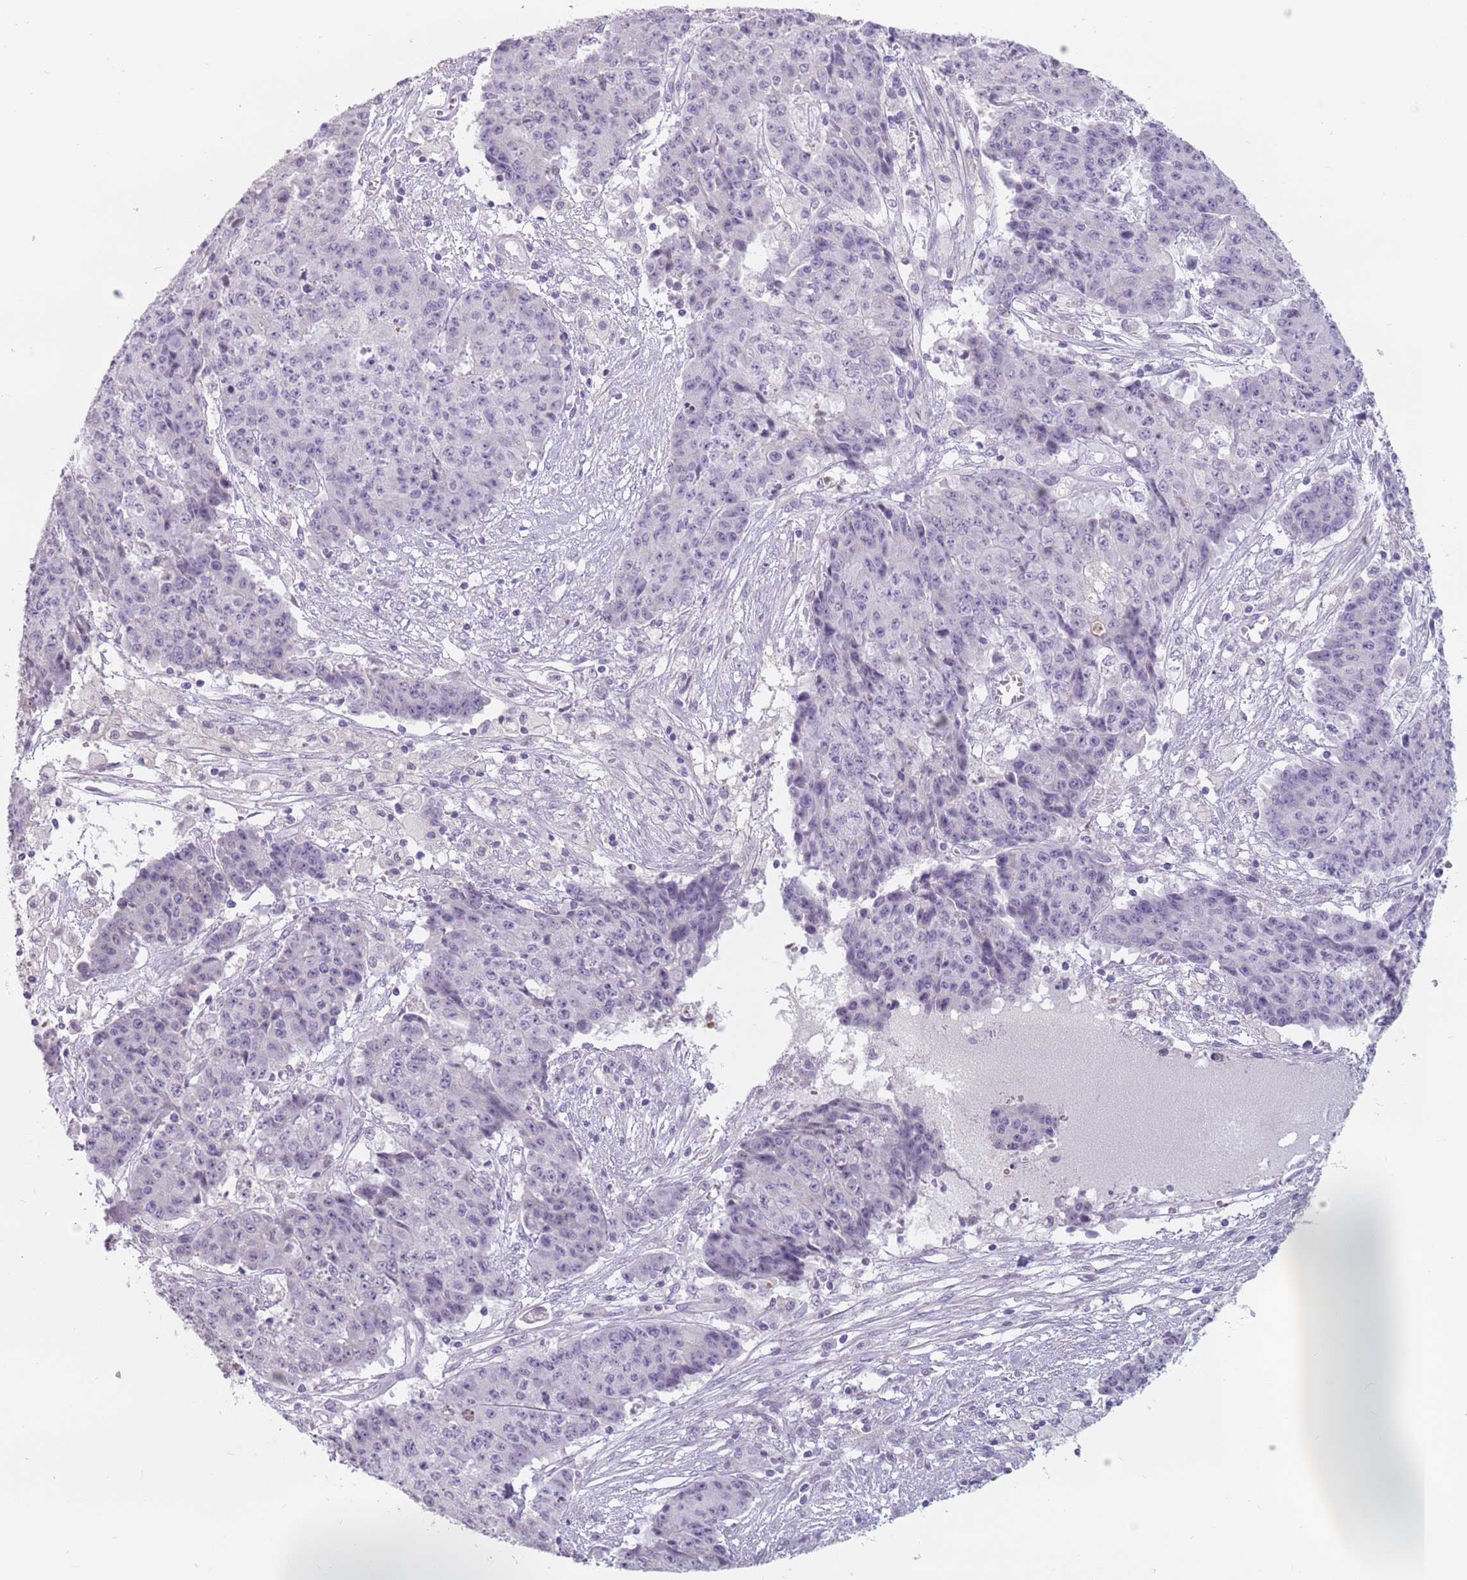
{"staining": {"intensity": "negative", "quantity": "none", "location": "none"}, "tissue": "ovarian cancer", "cell_type": "Tumor cells", "image_type": "cancer", "snomed": [{"axis": "morphology", "description": "Carcinoma, endometroid"}, {"axis": "topography", "description": "Ovary"}], "caption": "A high-resolution photomicrograph shows IHC staining of ovarian cancer (endometroid carcinoma), which displays no significant positivity in tumor cells.", "gene": "CEP19", "patient": {"sex": "female", "age": 42}}